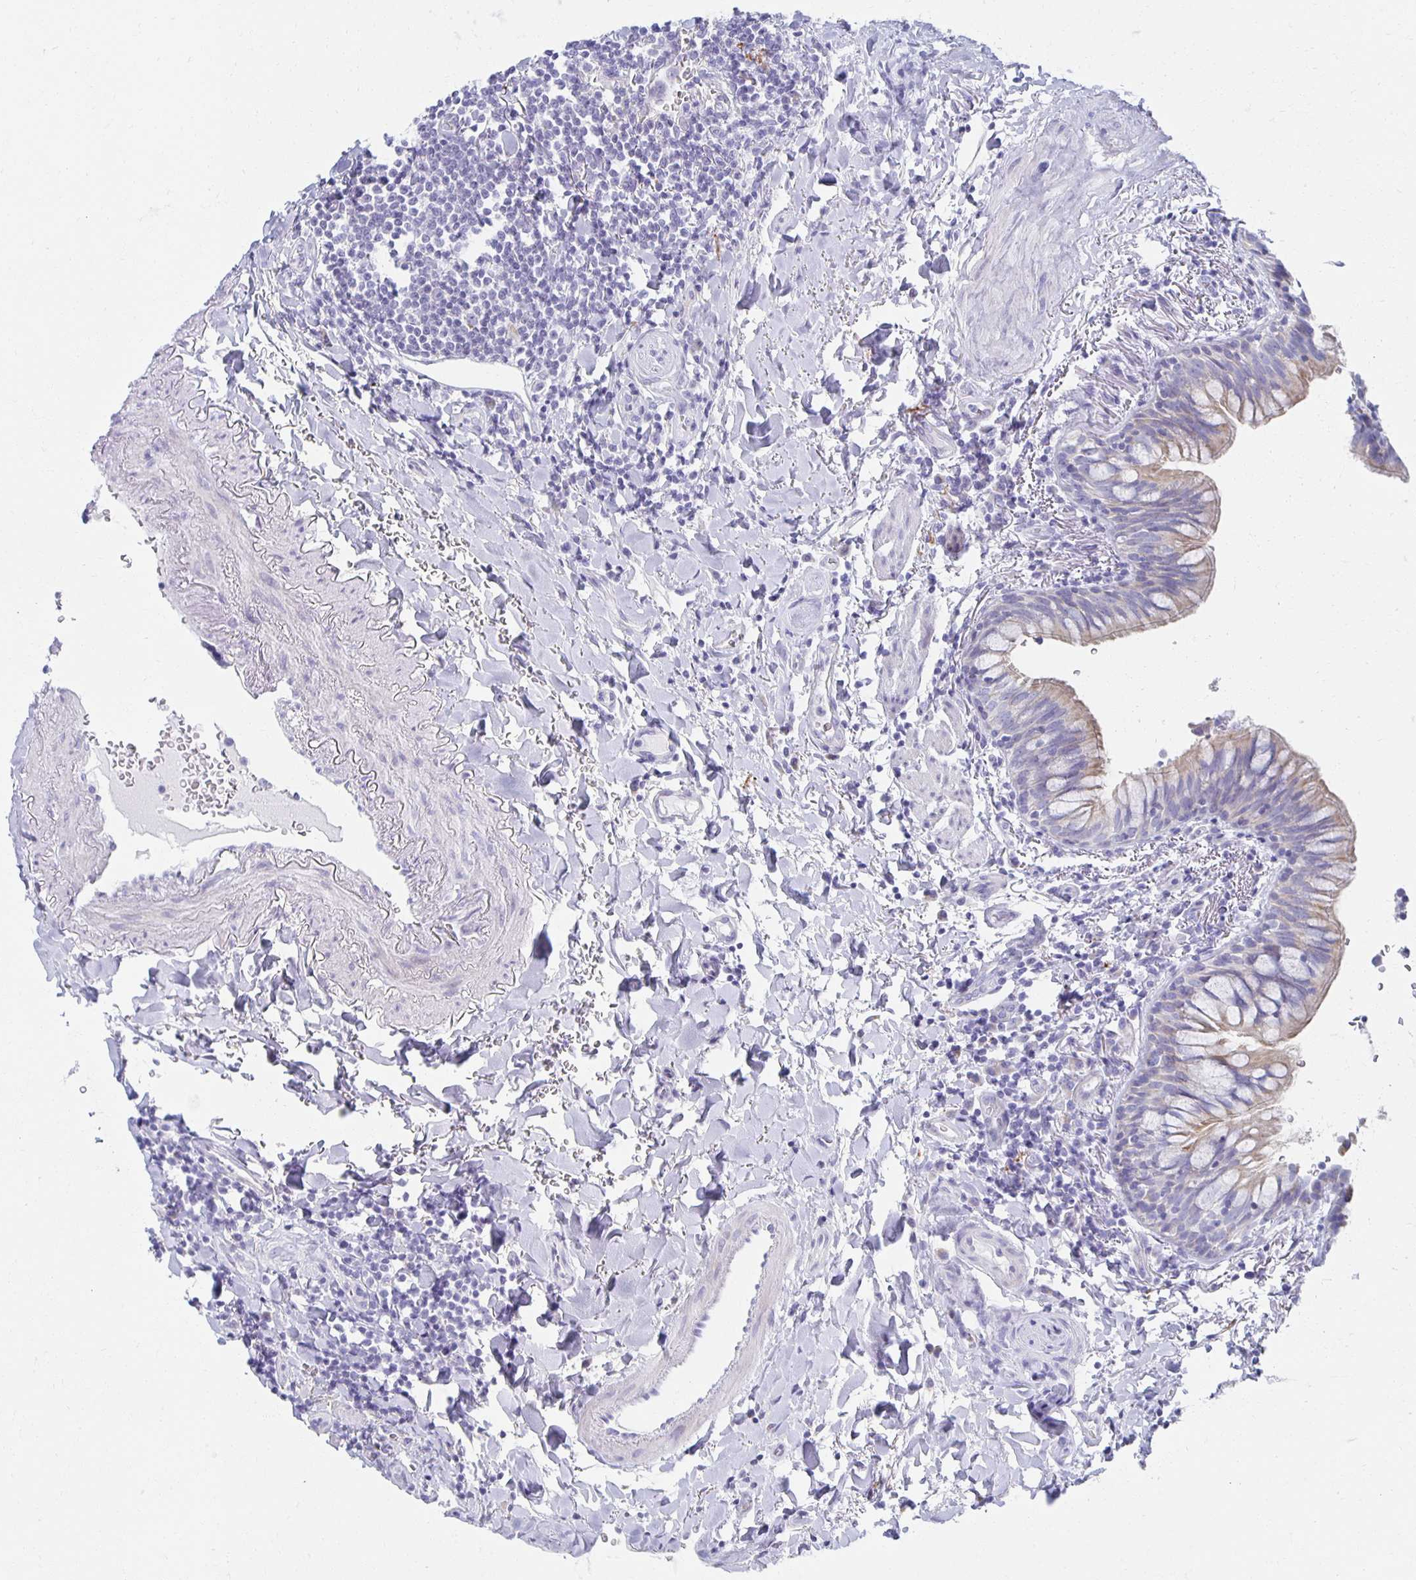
{"staining": {"intensity": "negative", "quantity": "none", "location": "none"}, "tissue": "lymphoma", "cell_type": "Tumor cells", "image_type": "cancer", "snomed": [{"axis": "morphology", "description": "Malignant lymphoma, non-Hodgkin's type, Low grade"}, {"axis": "topography", "description": "Lung"}], "caption": "DAB immunohistochemical staining of human malignant lymphoma, non-Hodgkin's type (low-grade) demonstrates no significant expression in tumor cells.", "gene": "TEX44", "patient": {"sex": "female", "age": 71}}